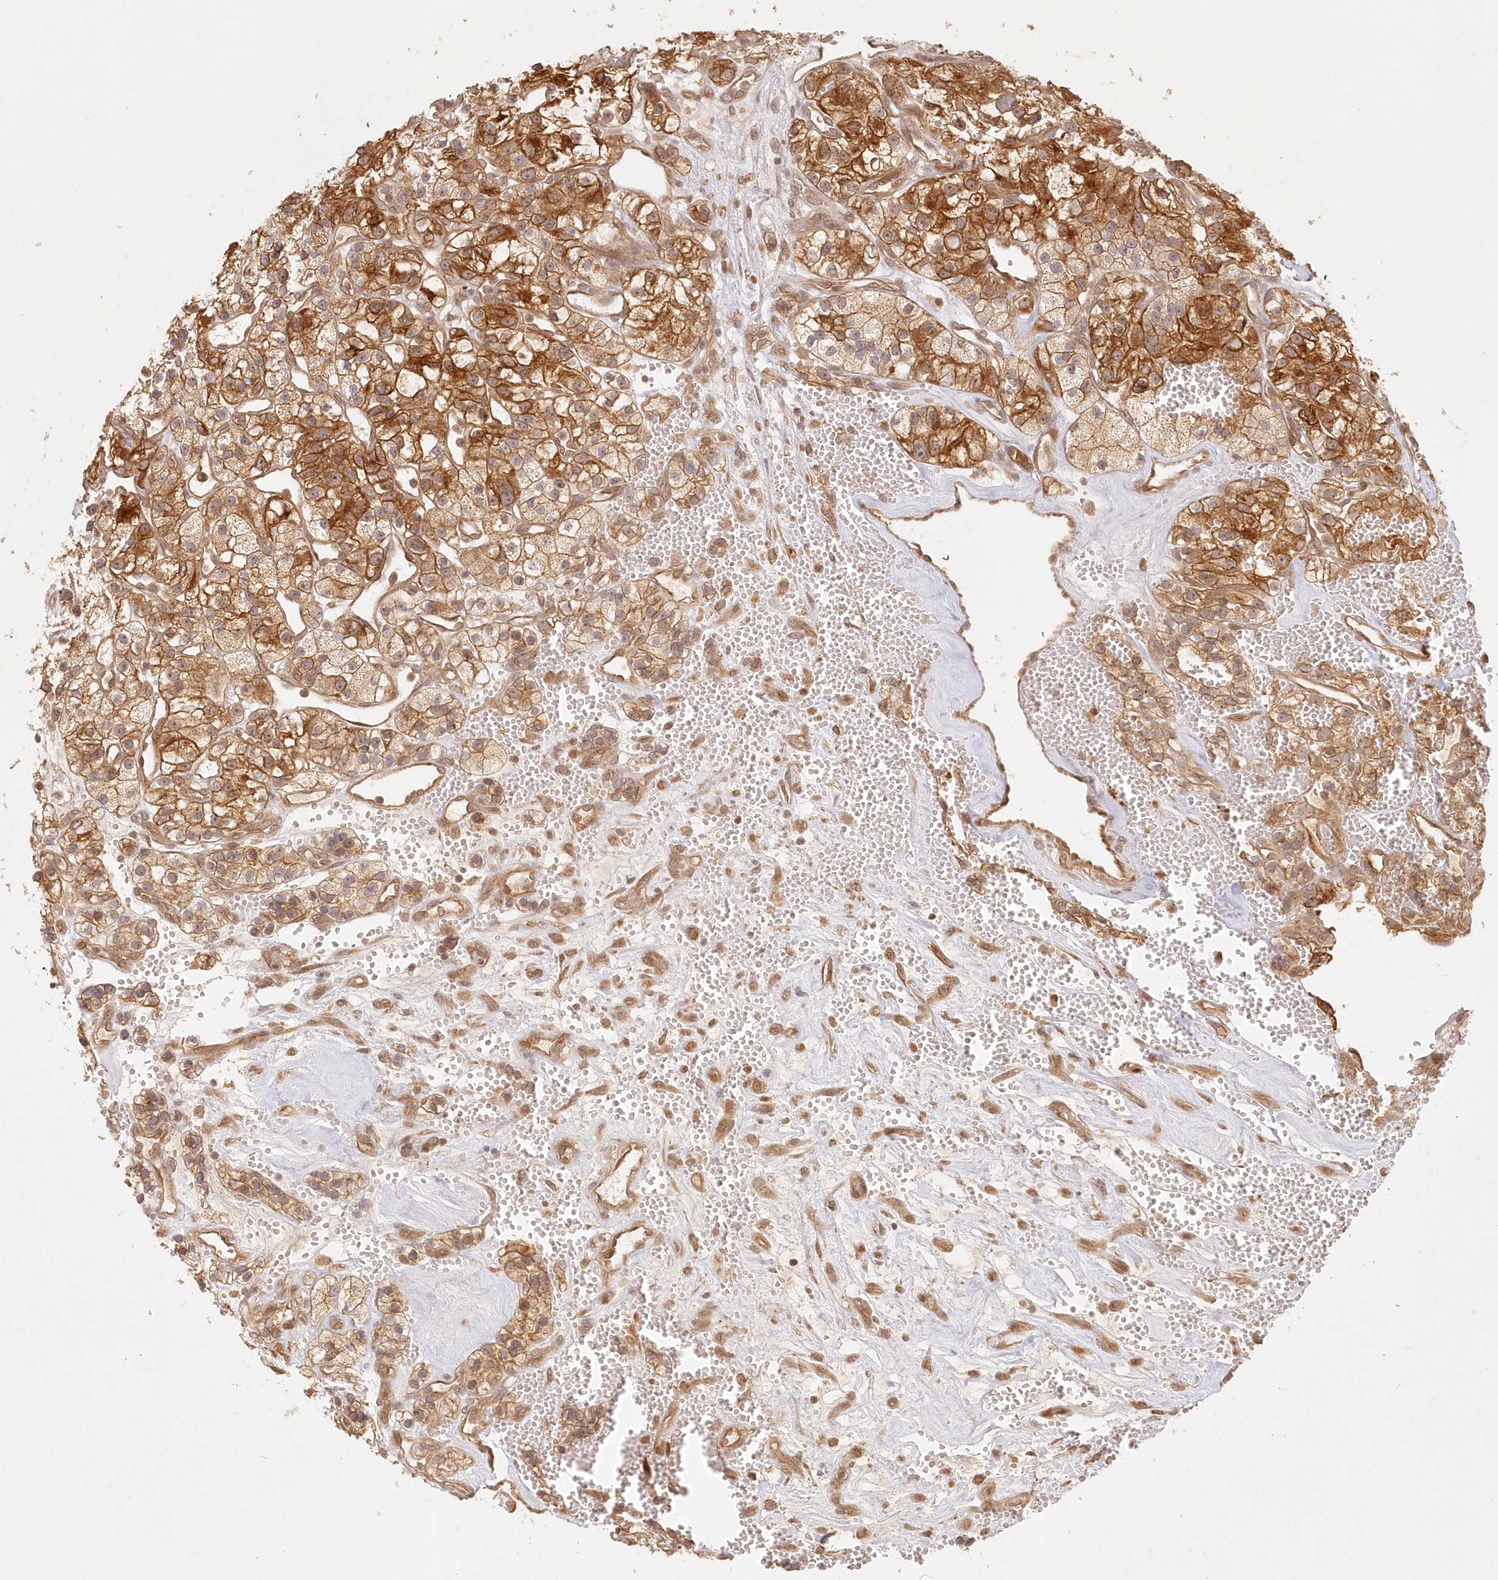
{"staining": {"intensity": "moderate", "quantity": ">75%", "location": "cytoplasmic/membranous"}, "tissue": "renal cancer", "cell_type": "Tumor cells", "image_type": "cancer", "snomed": [{"axis": "morphology", "description": "Adenocarcinoma, NOS"}, {"axis": "topography", "description": "Kidney"}], "caption": "A medium amount of moderate cytoplasmic/membranous expression is appreciated in approximately >75% of tumor cells in renal adenocarcinoma tissue.", "gene": "KIAA0232", "patient": {"sex": "female", "age": 57}}